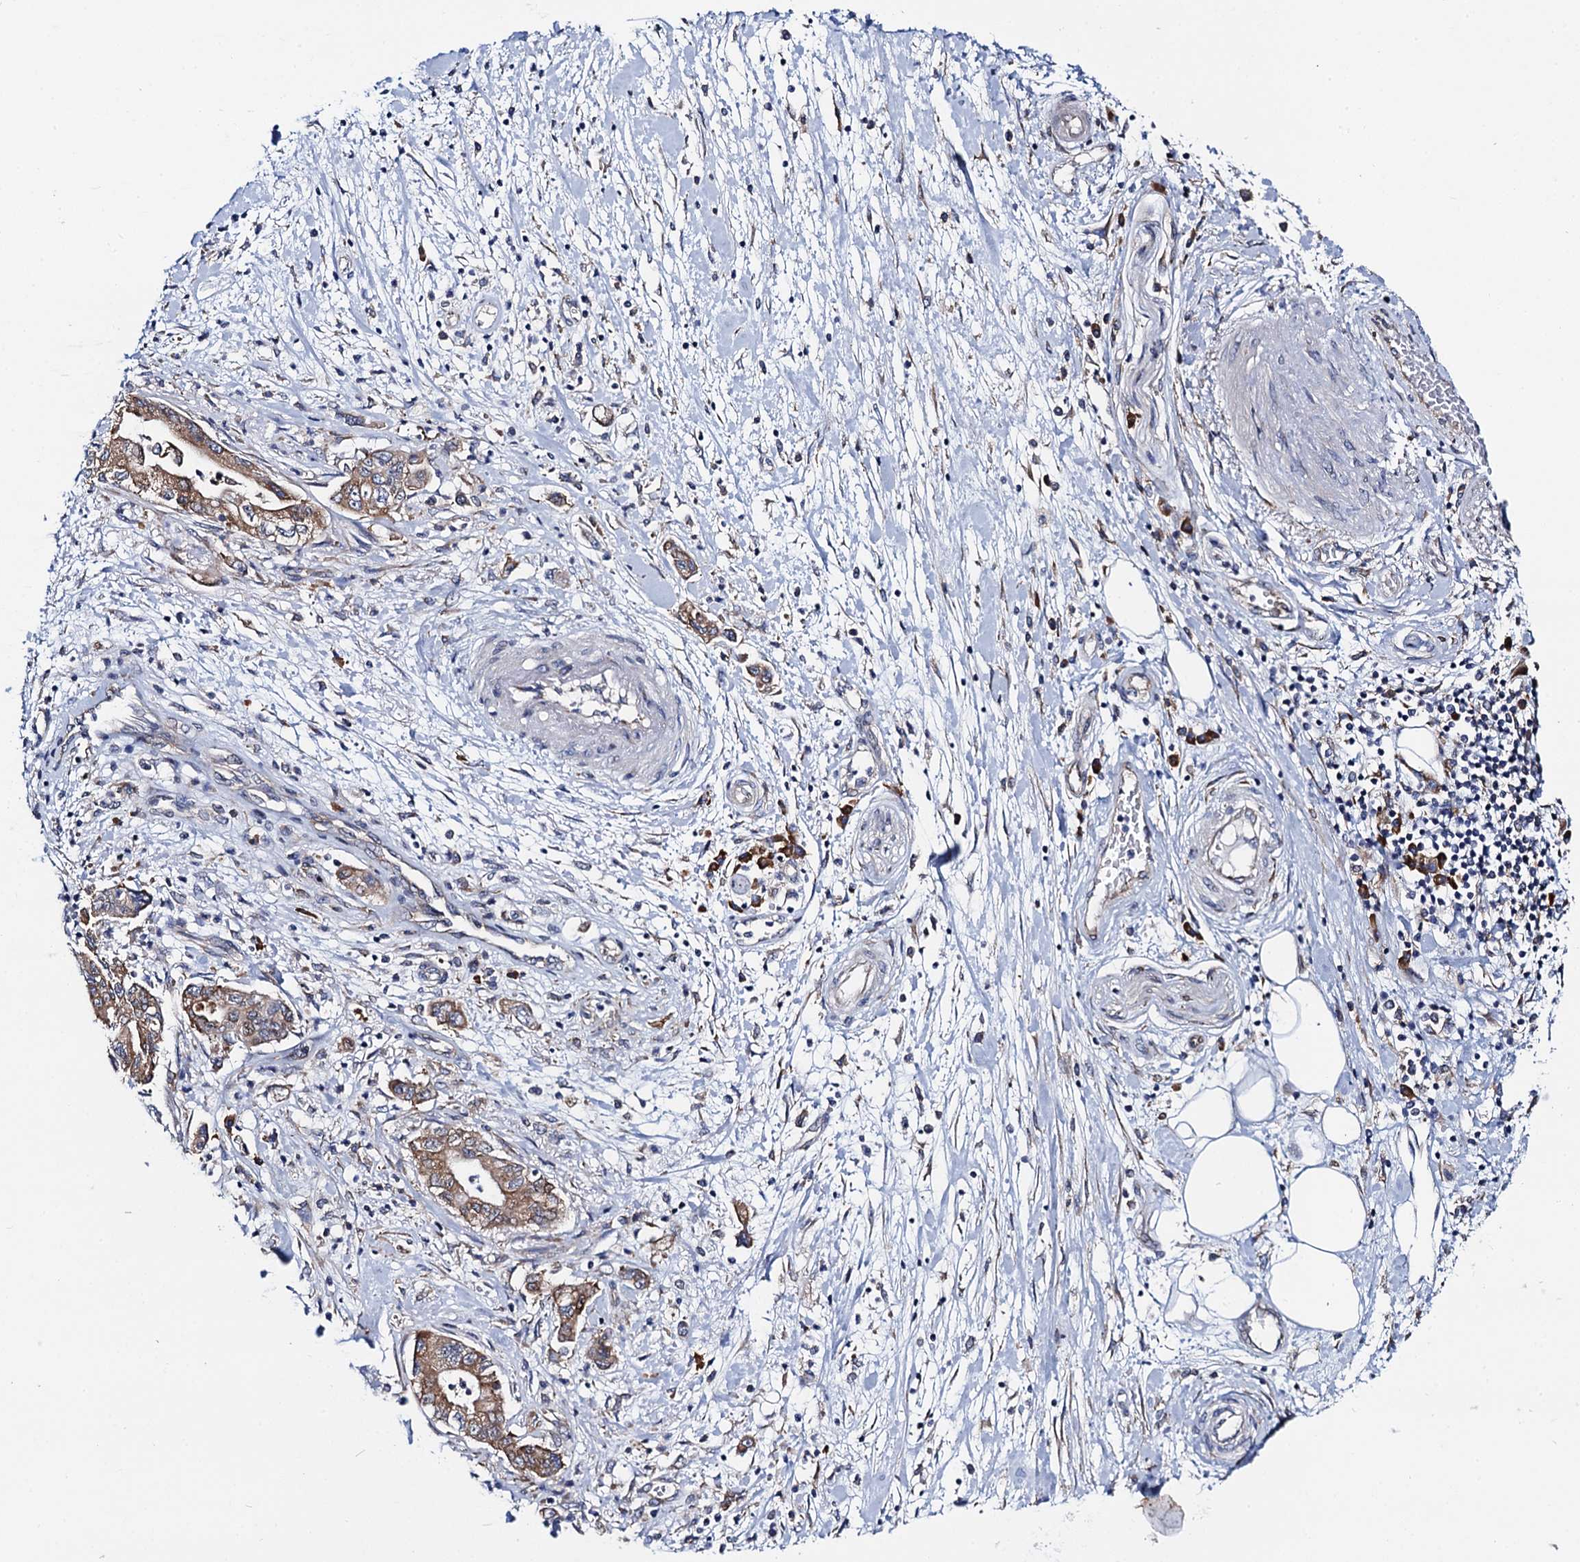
{"staining": {"intensity": "moderate", "quantity": ">75%", "location": "cytoplasmic/membranous"}, "tissue": "pancreatic cancer", "cell_type": "Tumor cells", "image_type": "cancer", "snomed": [{"axis": "morphology", "description": "Adenocarcinoma, NOS"}, {"axis": "topography", "description": "Pancreas"}], "caption": "Immunohistochemical staining of human adenocarcinoma (pancreatic) exhibits medium levels of moderate cytoplasmic/membranous protein staining in about >75% of tumor cells.", "gene": "PGLS", "patient": {"sex": "female", "age": 73}}